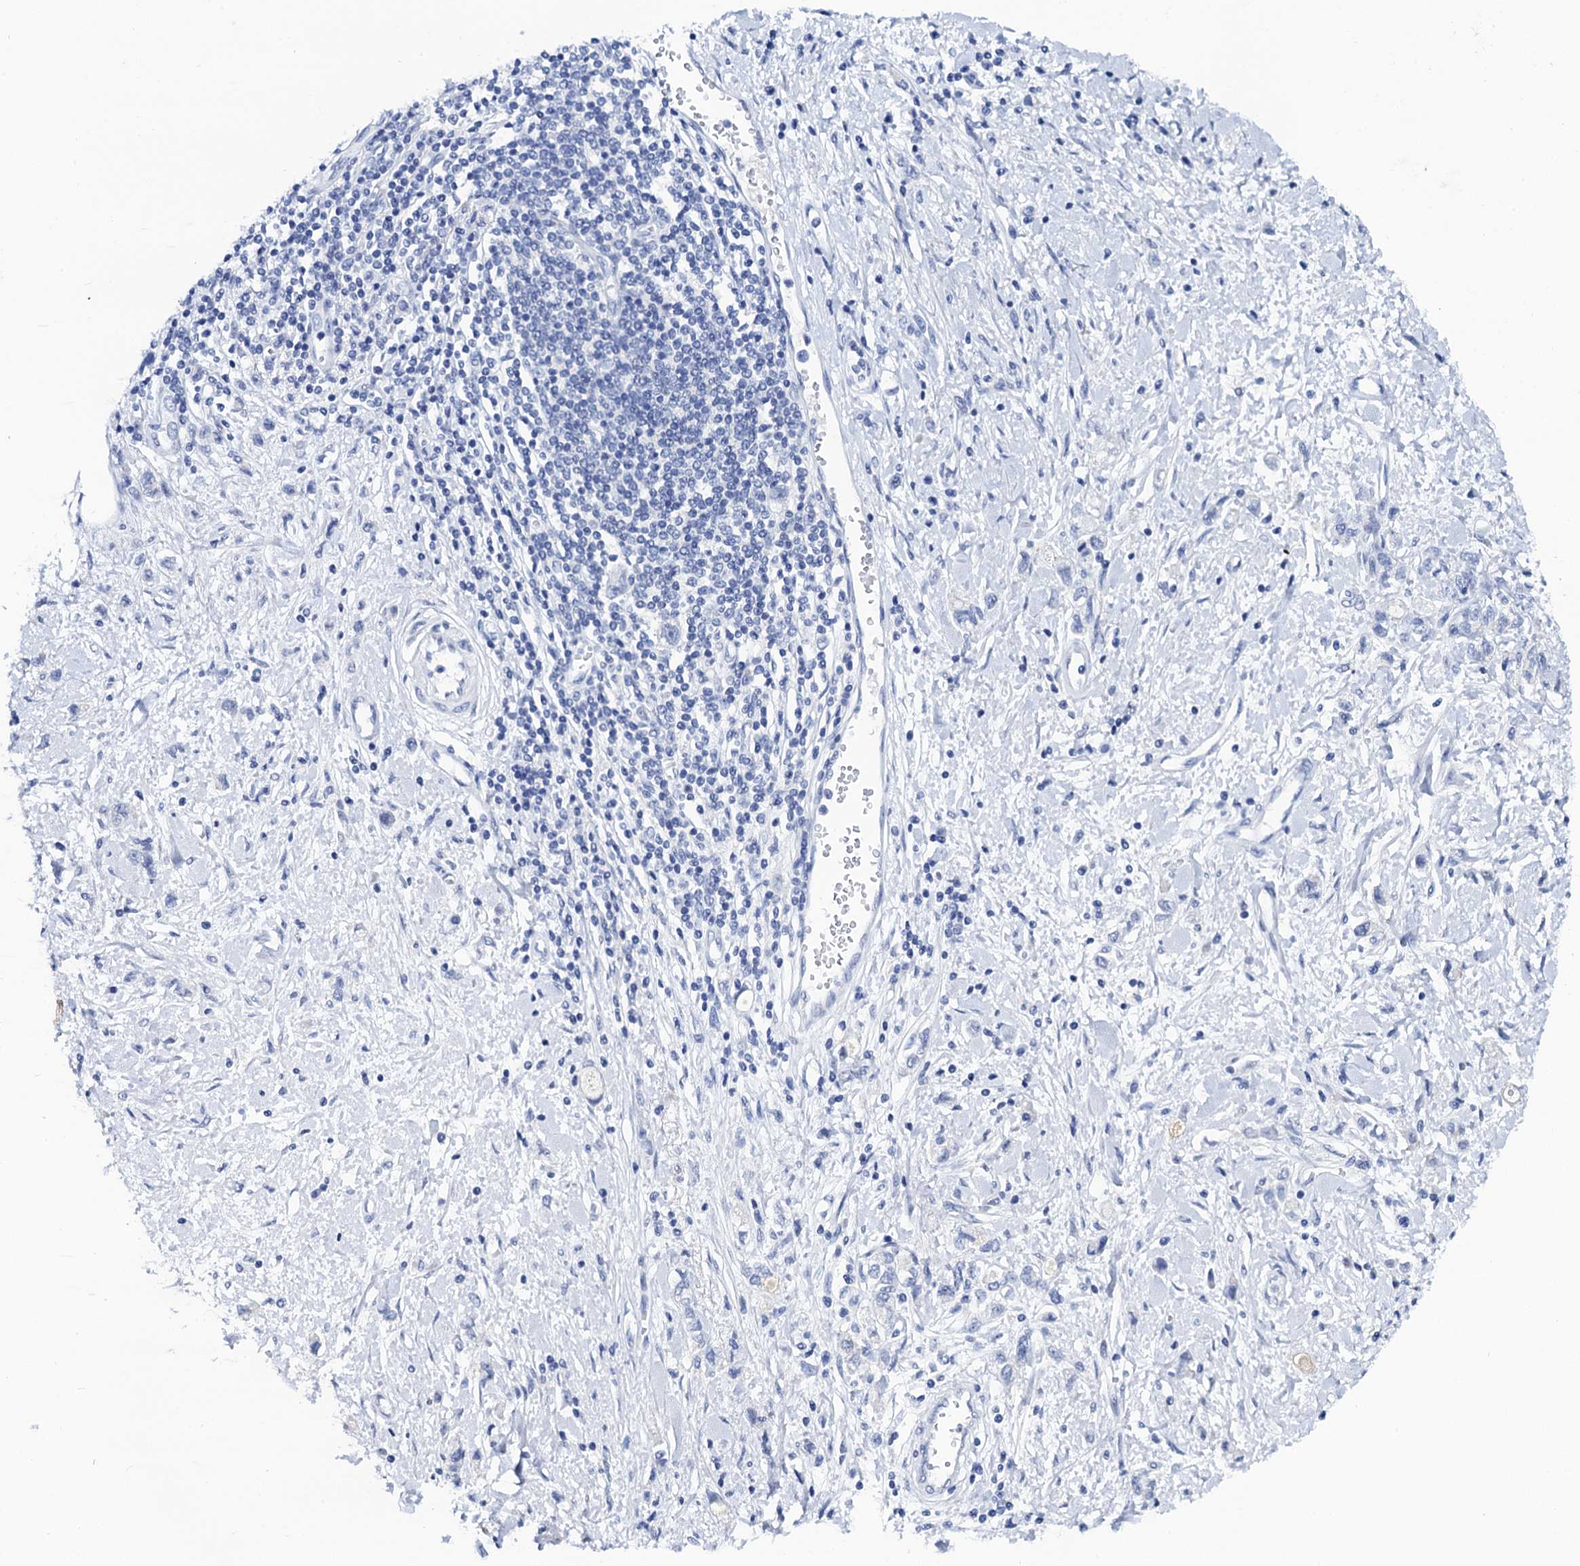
{"staining": {"intensity": "negative", "quantity": "none", "location": "none"}, "tissue": "stomach cancer", "cell_type": "Tumor cells", "image_type": "cancer", "snomed": [{"axis": "morphology", "description": "Adenocarcinoma, NOS"}, {"axis": "topography", "description": "Stomach"}], "caption": "Tumor cells show no significant protein positivity in stomach cancer (adenocarcinoma).", "gene": "LYPD3", "patient": {"sex": "female", "age": 76}}